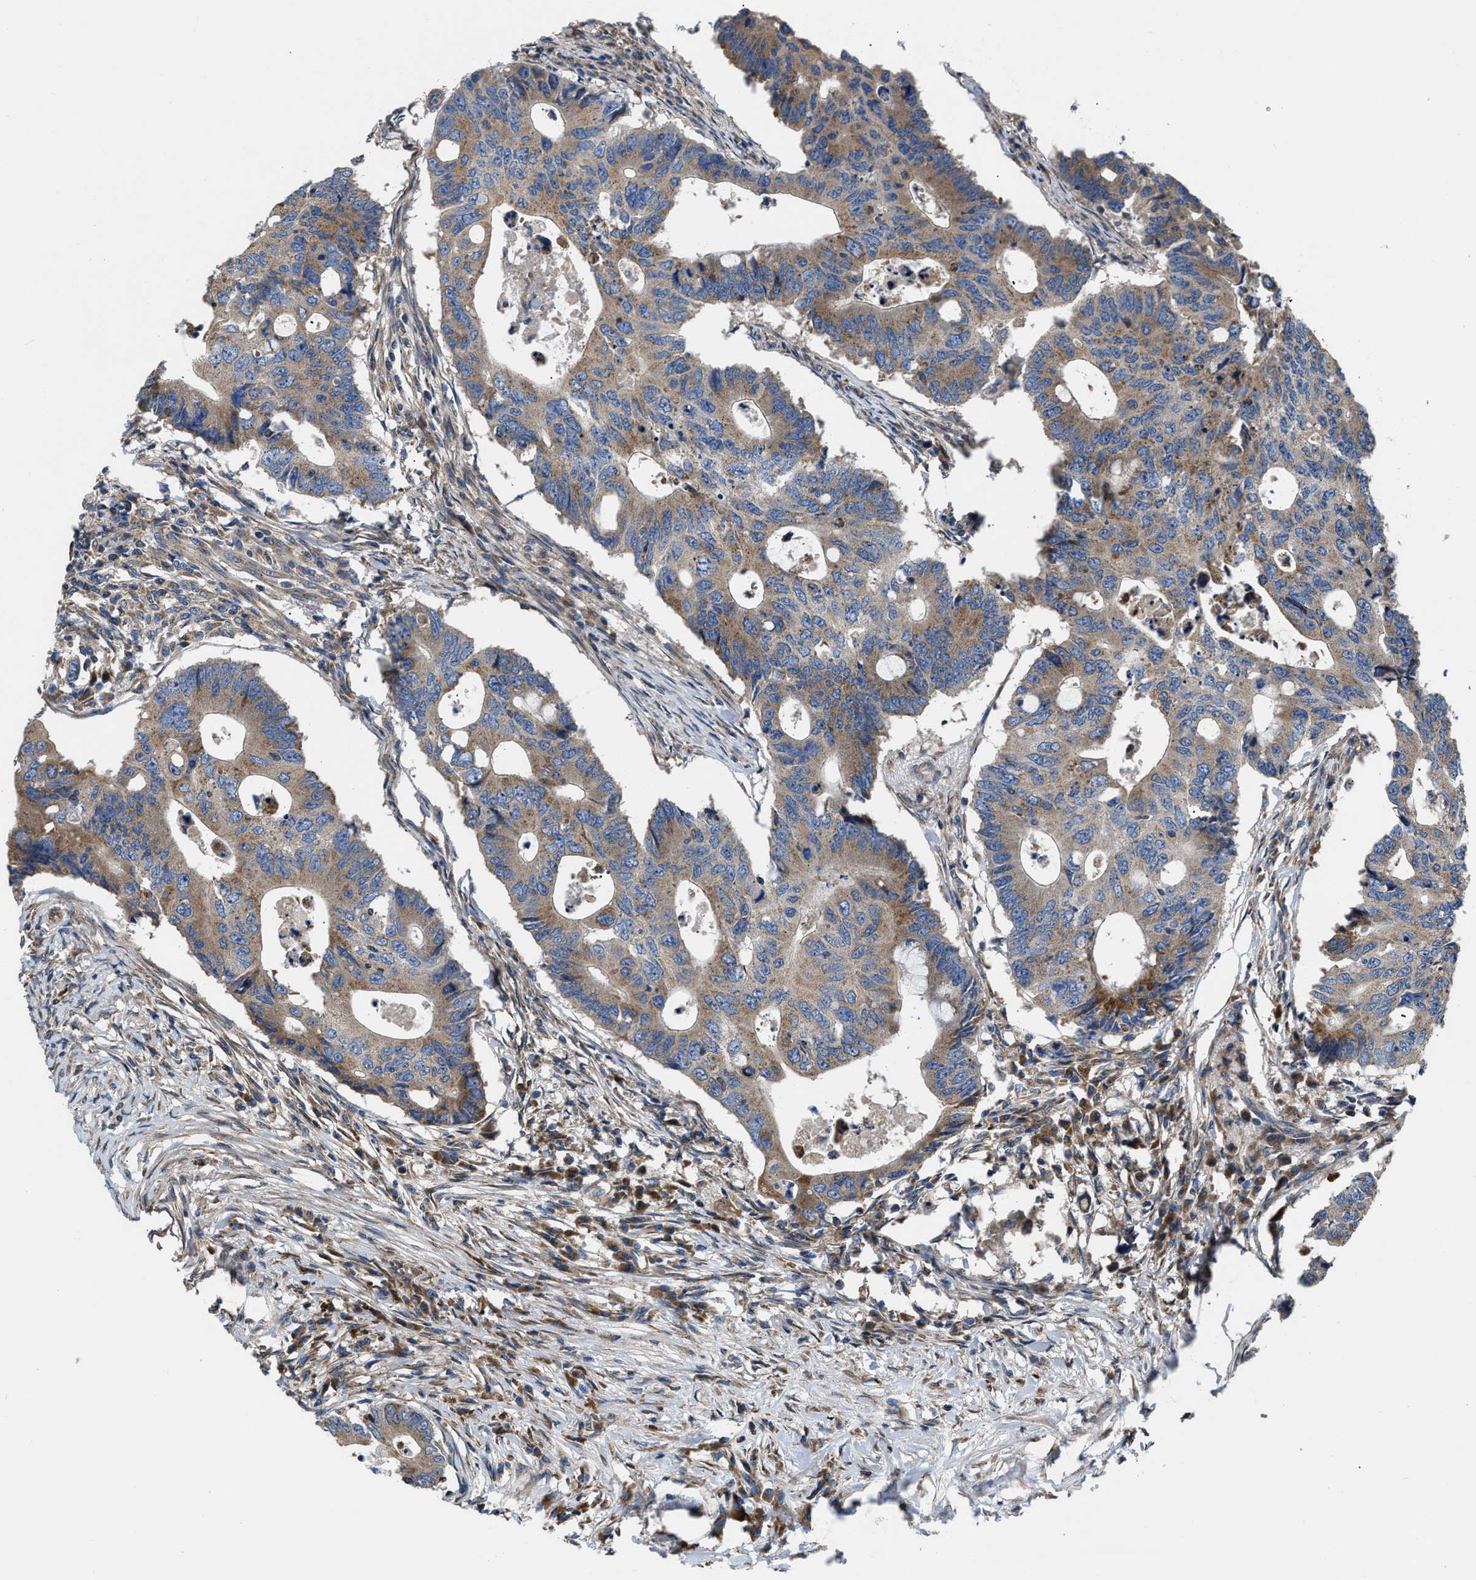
{"staining": {"intensity": "moderate", "quantity": ">75%", "location": "cytoplasmic/membranous"}, "tissue": "colorectal cancer", "cell_type": "Tumor cells", "image_type": "cancer", "snomed": [{"axis": "morphology", "description": "Adenocarcinoma, NOS"}, {"axis": "topography", "description": "Colon"}], "caption": "Adenocarcinoma (colorectal) stained with a protein marker reveals moderate staining in tumor cells.", "gene": "CEP128", "patient": {"sex": "male", "age": 71}}